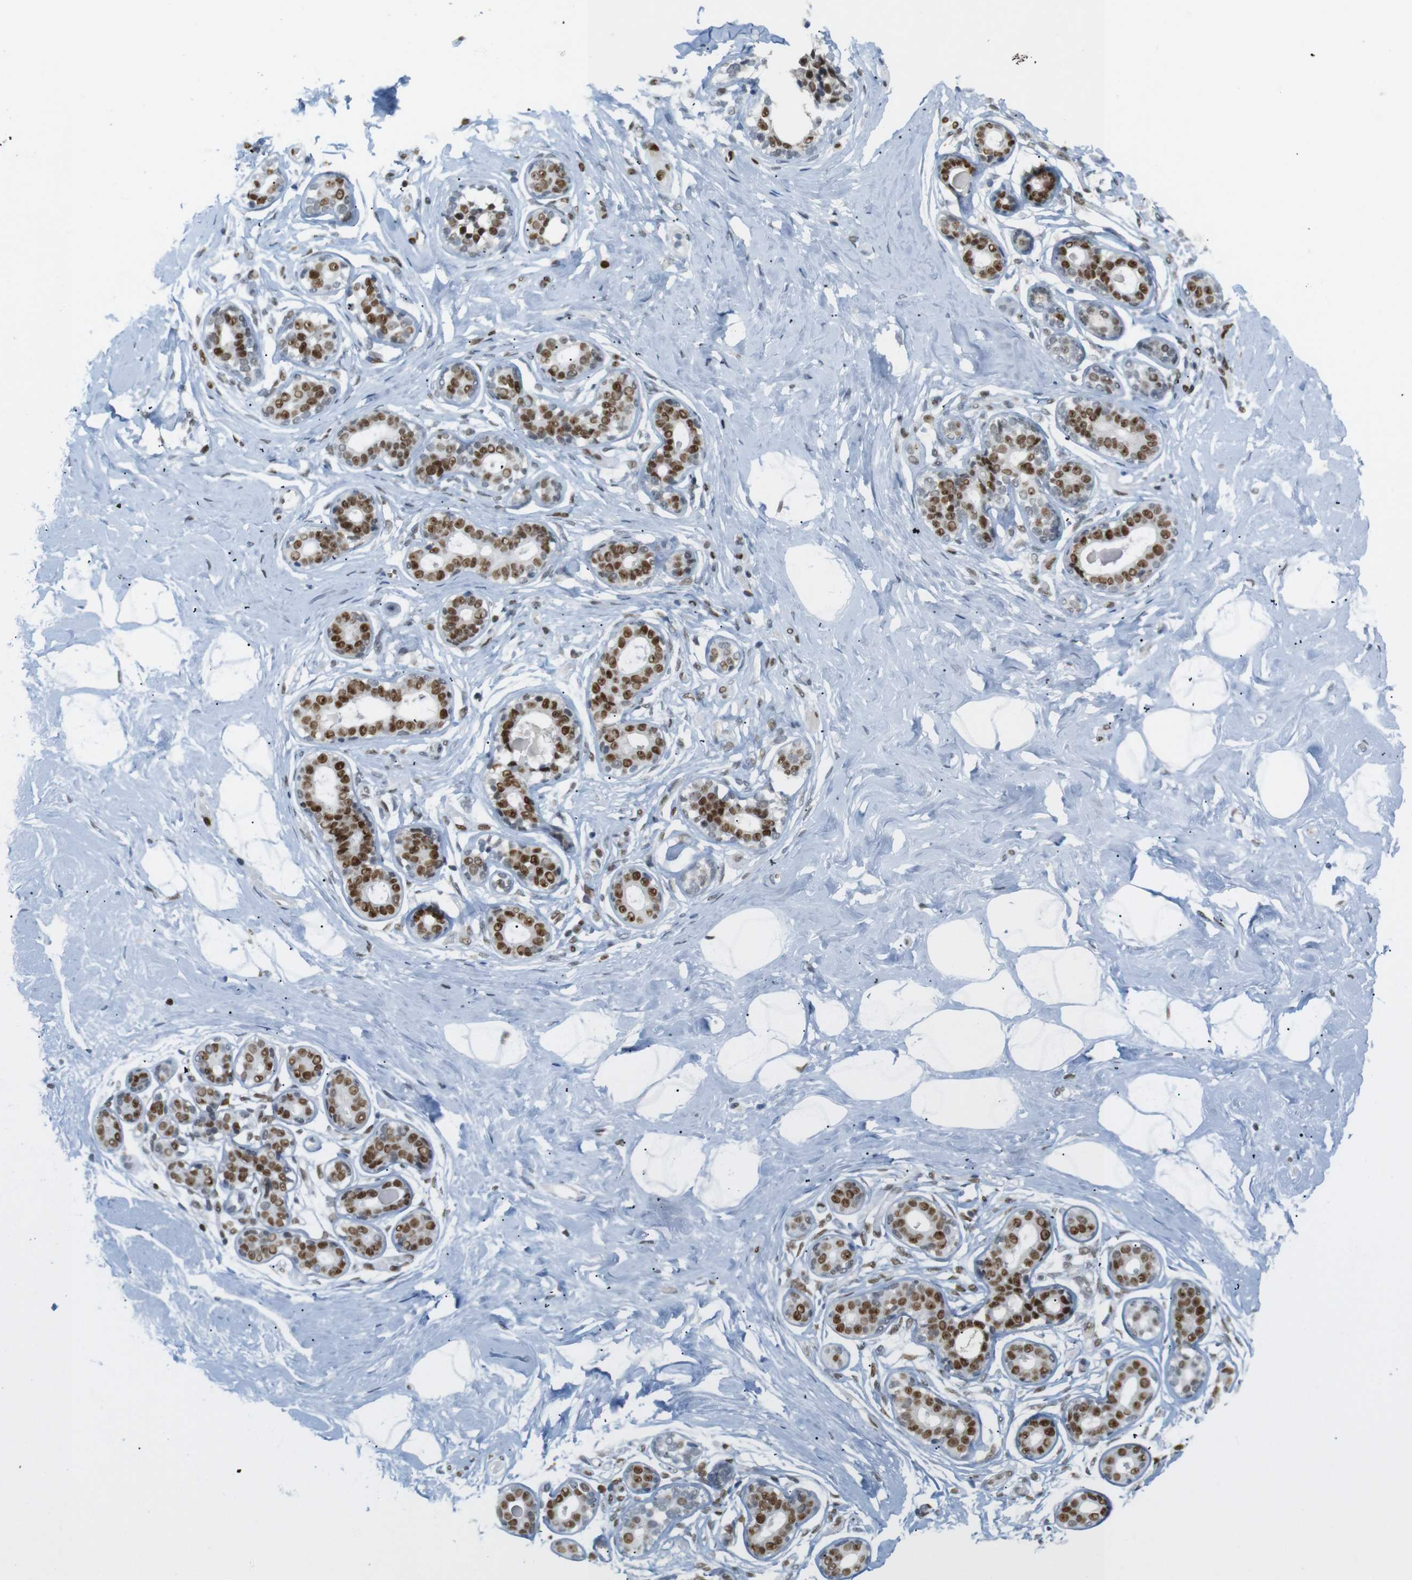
{"staining": {"intensity": "negative", "quantity": "none", "location": "none"}, "tissue": "breast", "cell_type": "Adipocytes", "image_type": "normal", "snomed": [{"axis": "morphology", "description": "Normal tissue, NOS"}, {"axis": "topography", "description": "Breast"}], "caption": "This histopathology image is of normal breast stained with immunohistochemistry to label a protein in brown with the nuclei are counter-stained blue. There is no expression in adipocytes.", "gene": "RIOX2", "patient": {"sex": "female", "age": 23}}